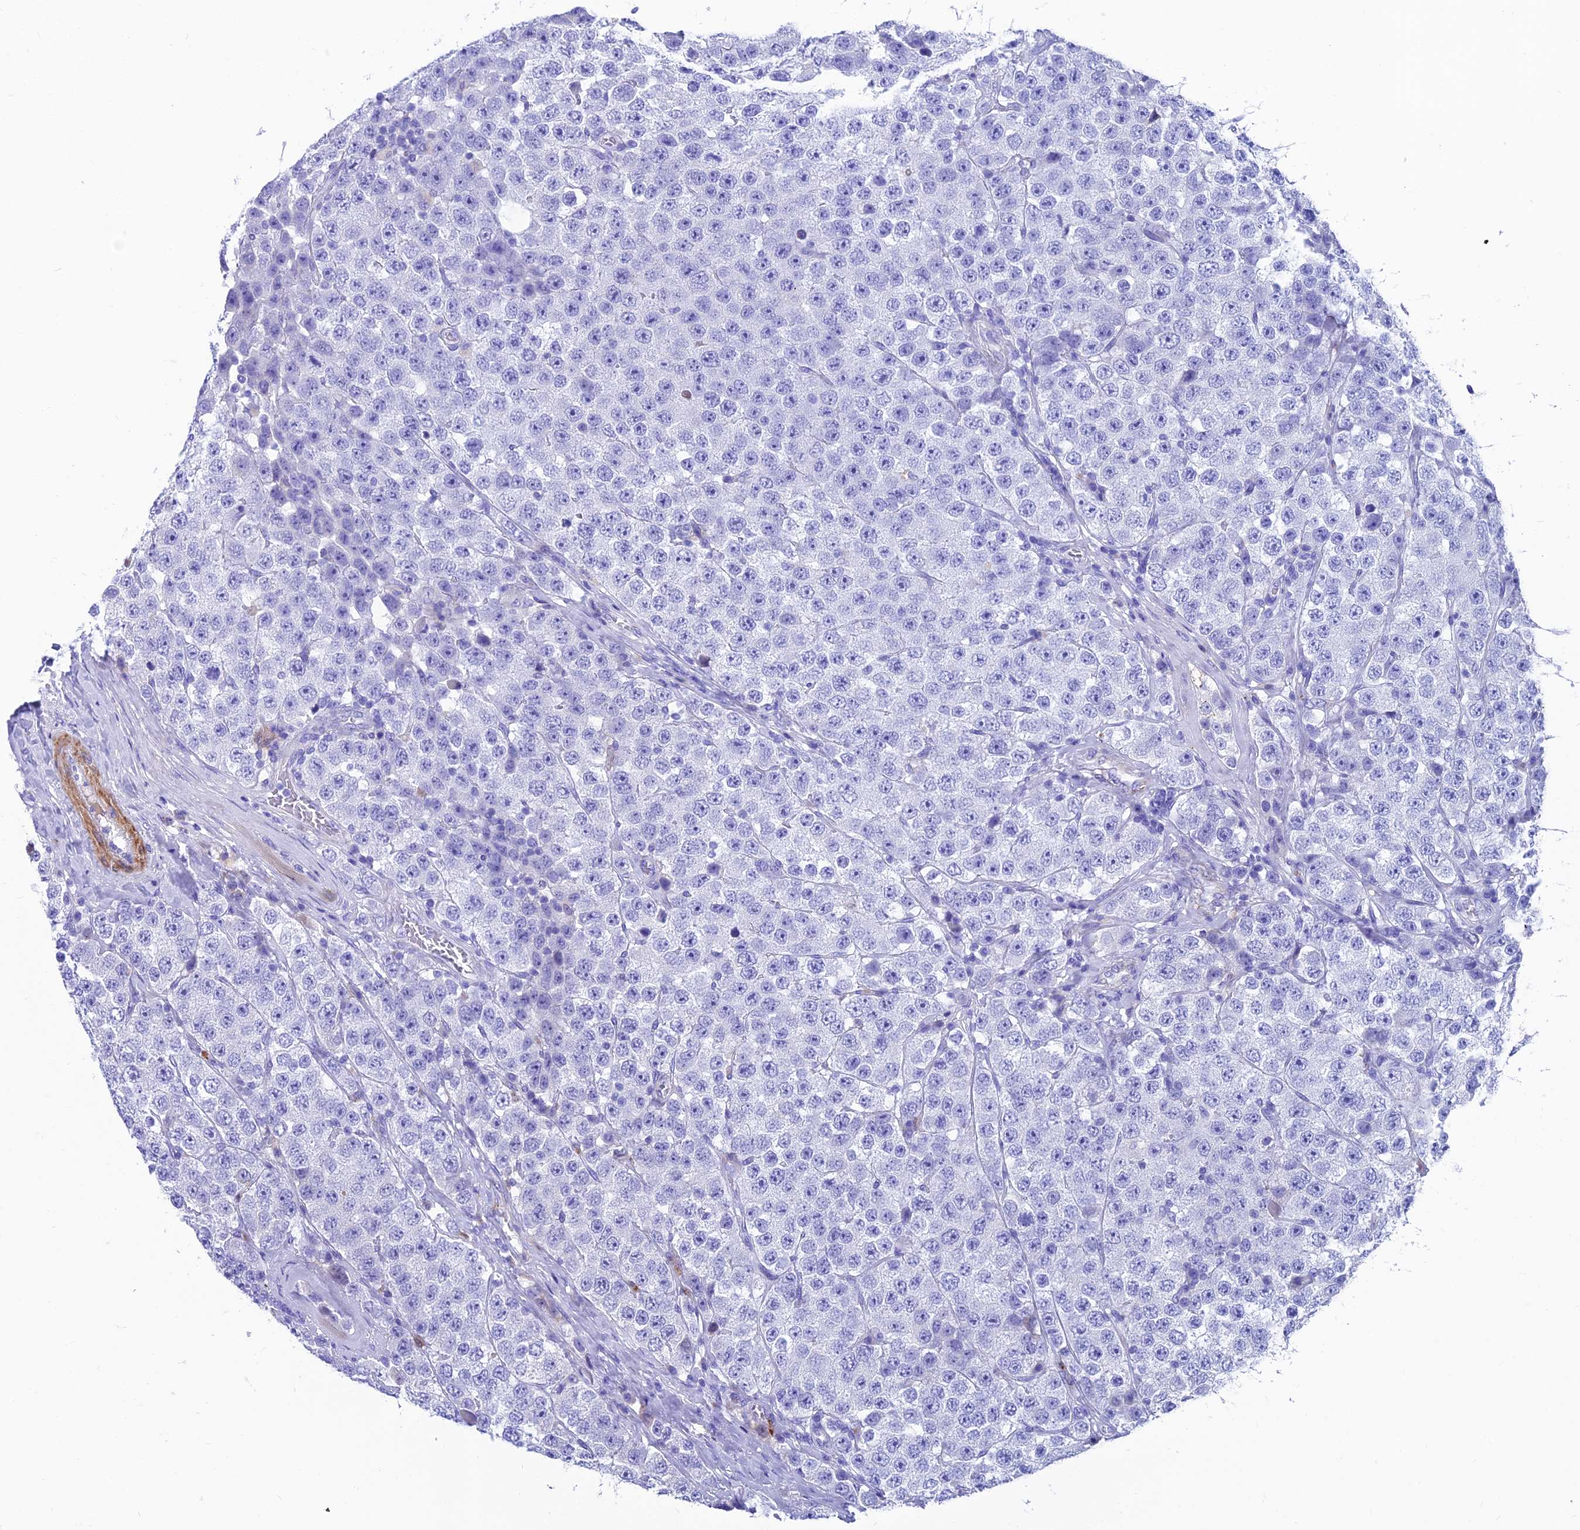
{"staining": {"intensity": "negative", "quantity": "none", "location": "none"}, "tissue": "testis cancer", "cell_type": "Tumor cells", "image_type": "cancer", "snomed": [{"axis": "morphology", "description": "Seminoma, NOS"}, {"axis": "topography", "description": "Testis"}], "caption": "This image is of testis cancer stained with immunohistochemistry to label a protein in brown with the nuclei are counter-stained blue. There is no expression in tumor cells.", "gene": "GNG11", "patient": {"sex": "male", "age": 28}}